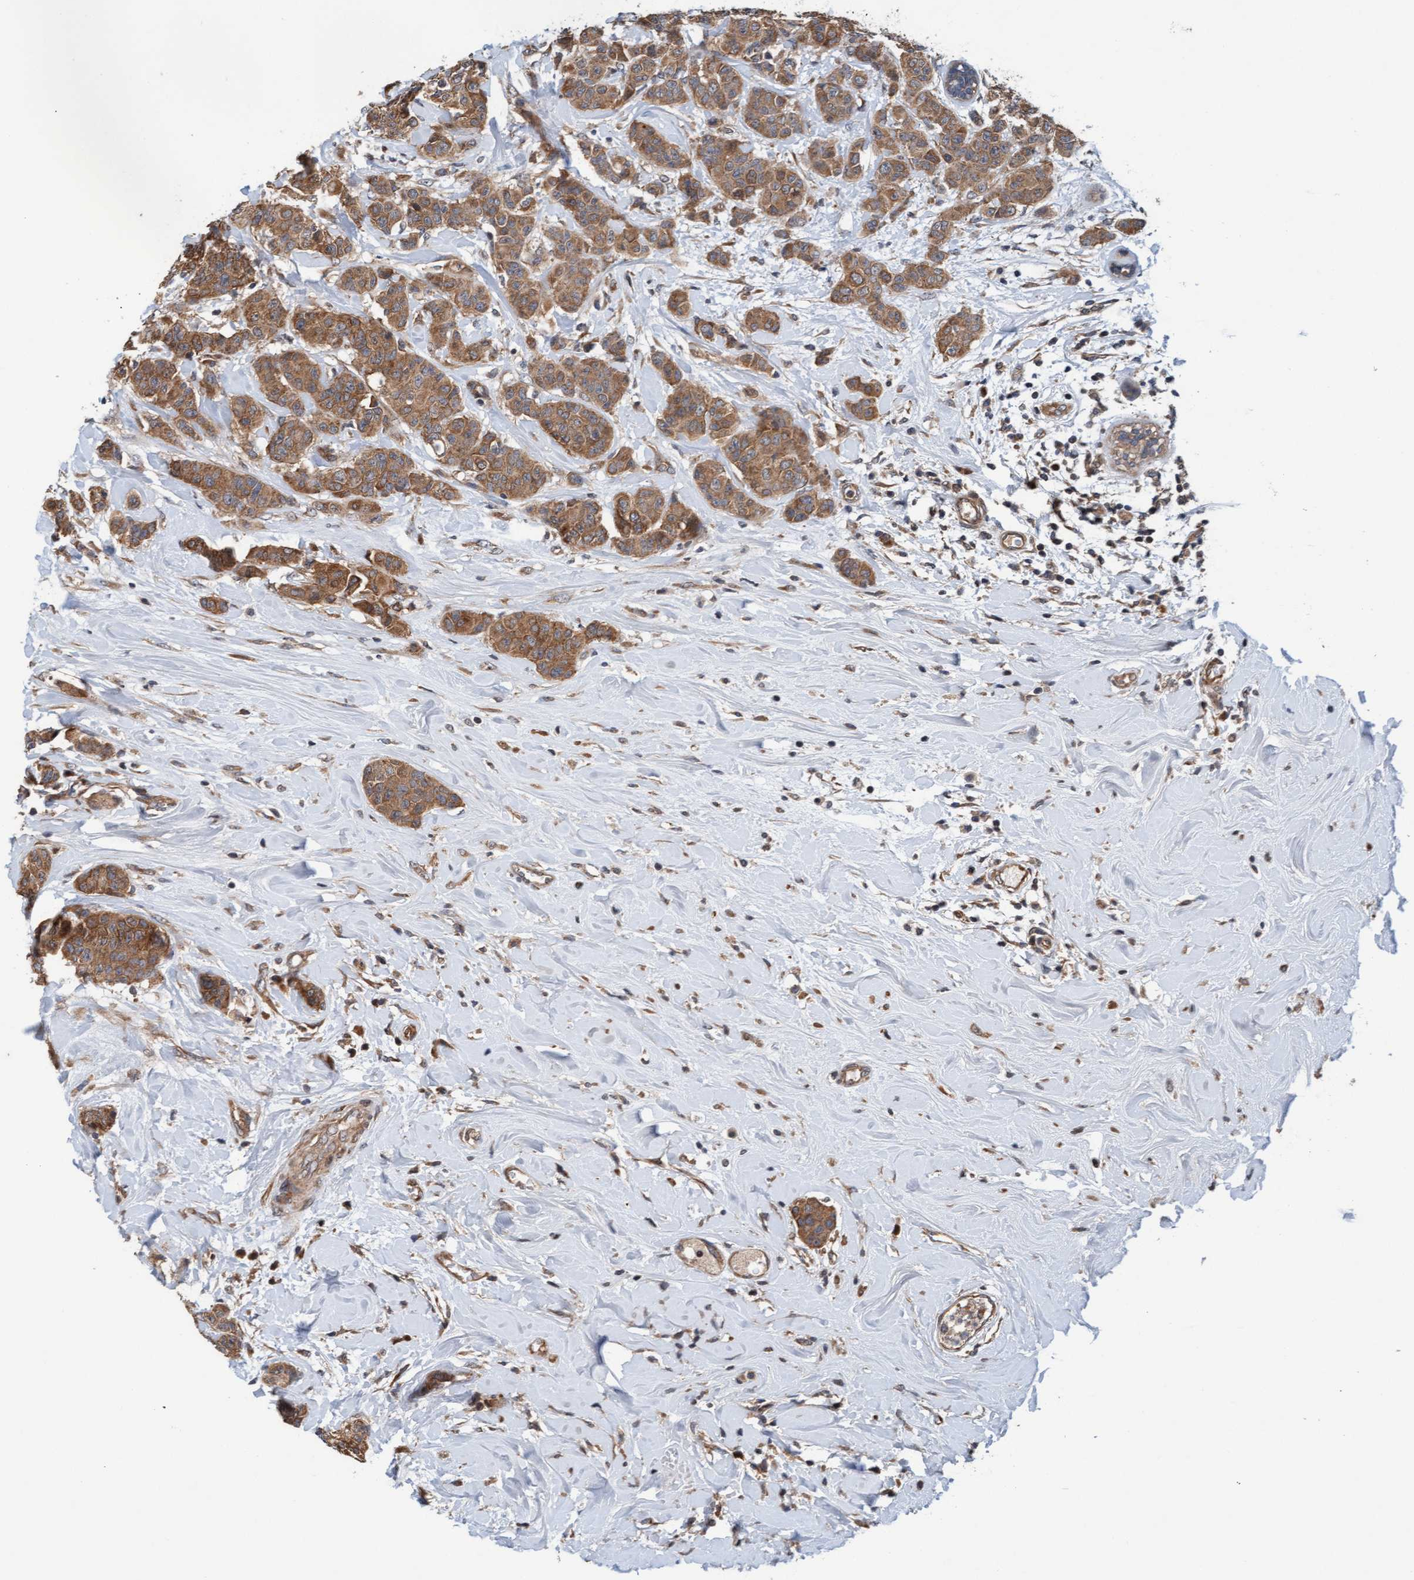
{"staining": {"intensity": "moderate", "quantity": ">75%", "location": "cytoplasmic/membranous"}, "tissue": "breast cancer", "cell_type": "Tumor cells", "image_type": "cancer", "snomed": [{"axis": "morphology", "description": "Normal tissue, NOS"}, {"axis": "morphology", "description": "Duct carcinoma"}, {"axis": "topography", "description": "Breast"}], "caption": "Immunohistochemistry (IHC) histopathology image of neoplastic tissue: breast cancer (invasive ductal carcinoma) stained using immunohistochemistry (IHC) exhibits medium levels of moderate protein expression localized specifically in the cytoplasmic/membranous of tumor cells, appearing as a cytoplasmic/membranous brown color.", "gene": "MLXIP", "patient": {"sex": "female", "age": 40}}